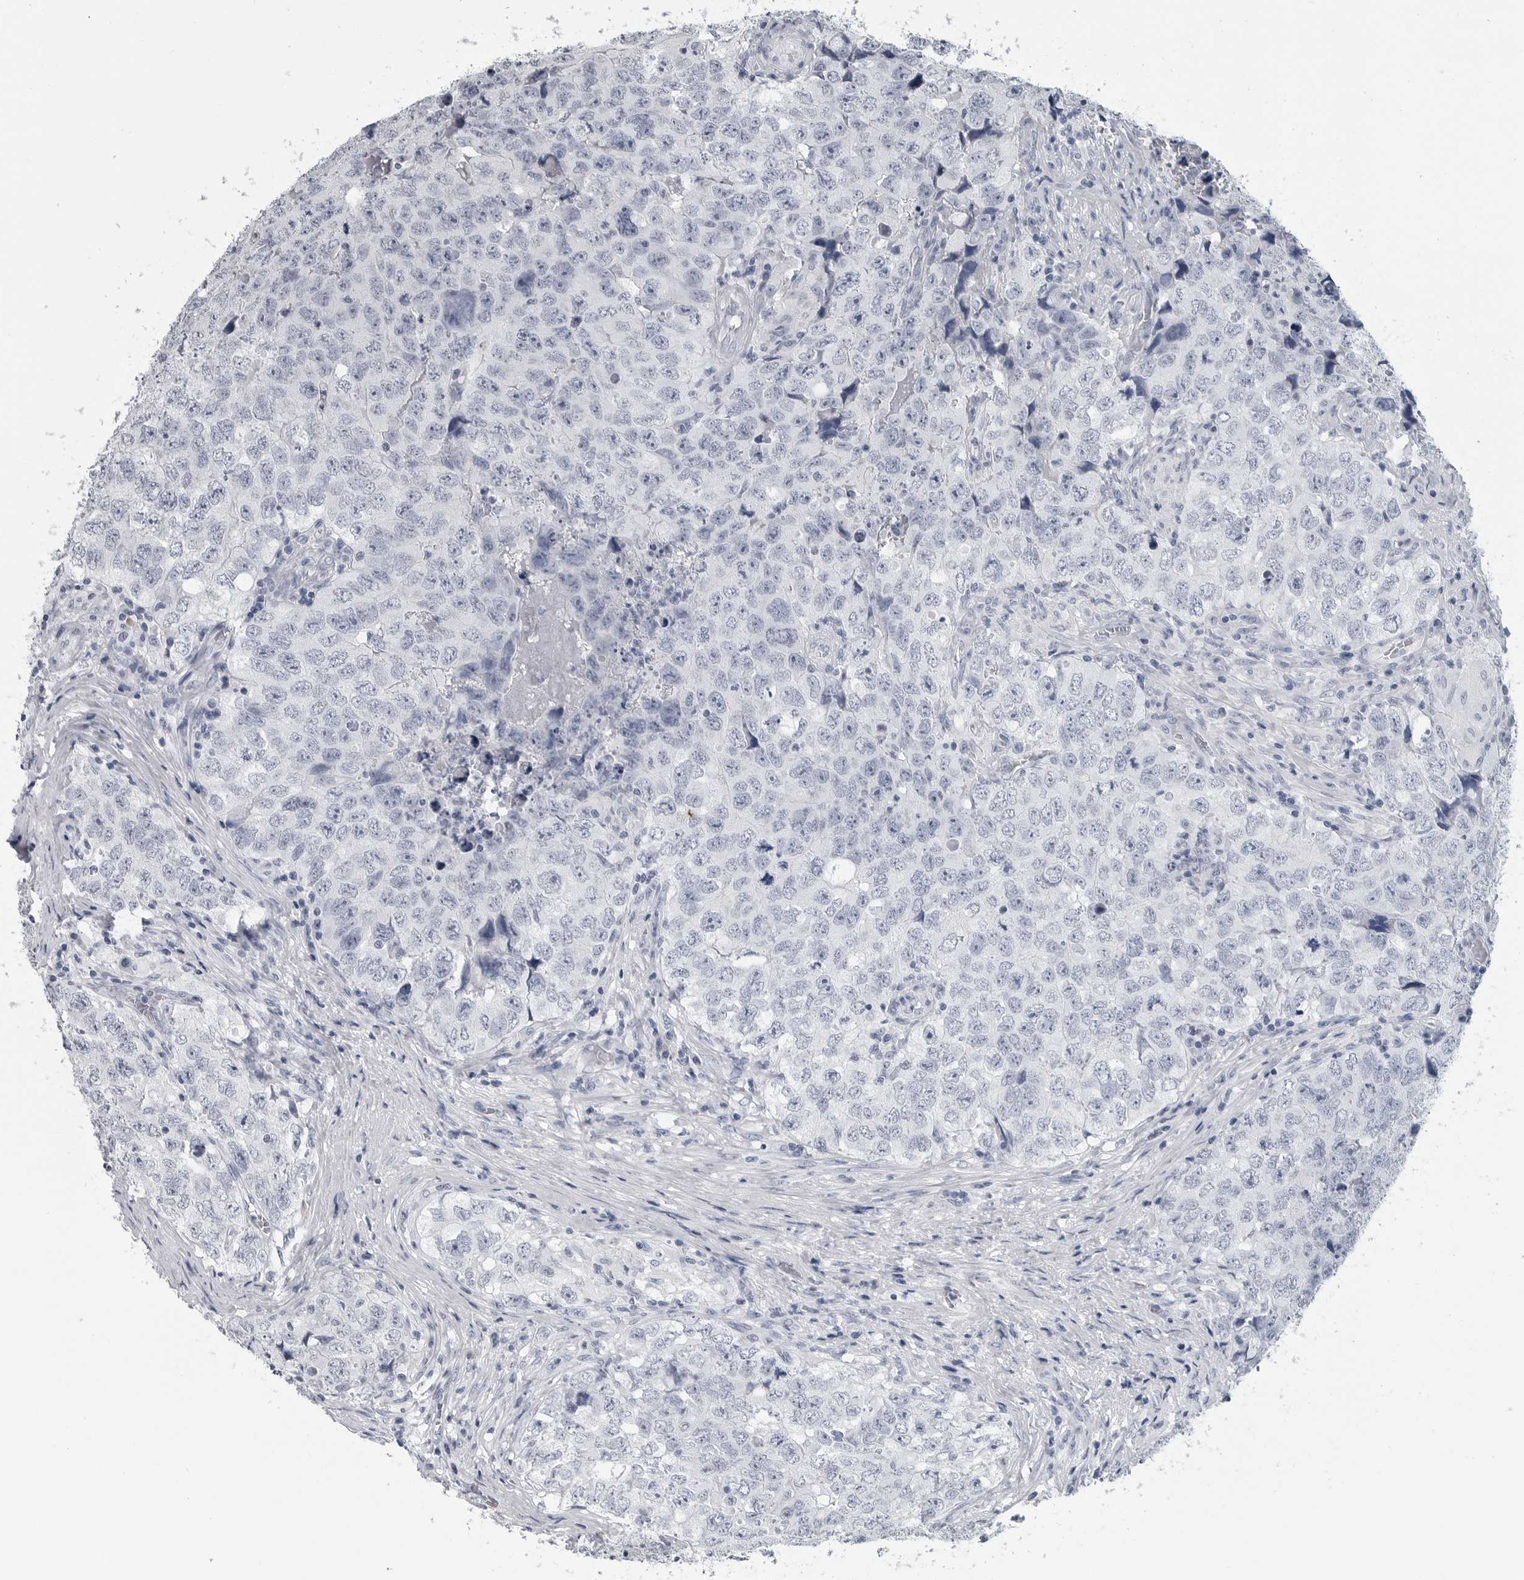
{"staining": {"intensity": "negative", "quantity": "none", "location": "none"}, "tissue": "testis cancer", "cell_type": "Tumor cells", "image_type": "cancer", "snomed": [{"axis": "morphology", "description": "Seminoma, NOS"}, {"axis": "morphology", "description": "Carcinoma, Embryonal, NOS"}, {"axis": "topography", "description": "Testis"}], "caption": "This is an IHC image of seminoma (testis). There is no staining in tumor cells.", "gene": "AMPD1", "patient": {"sex": "male", "age": 43}}